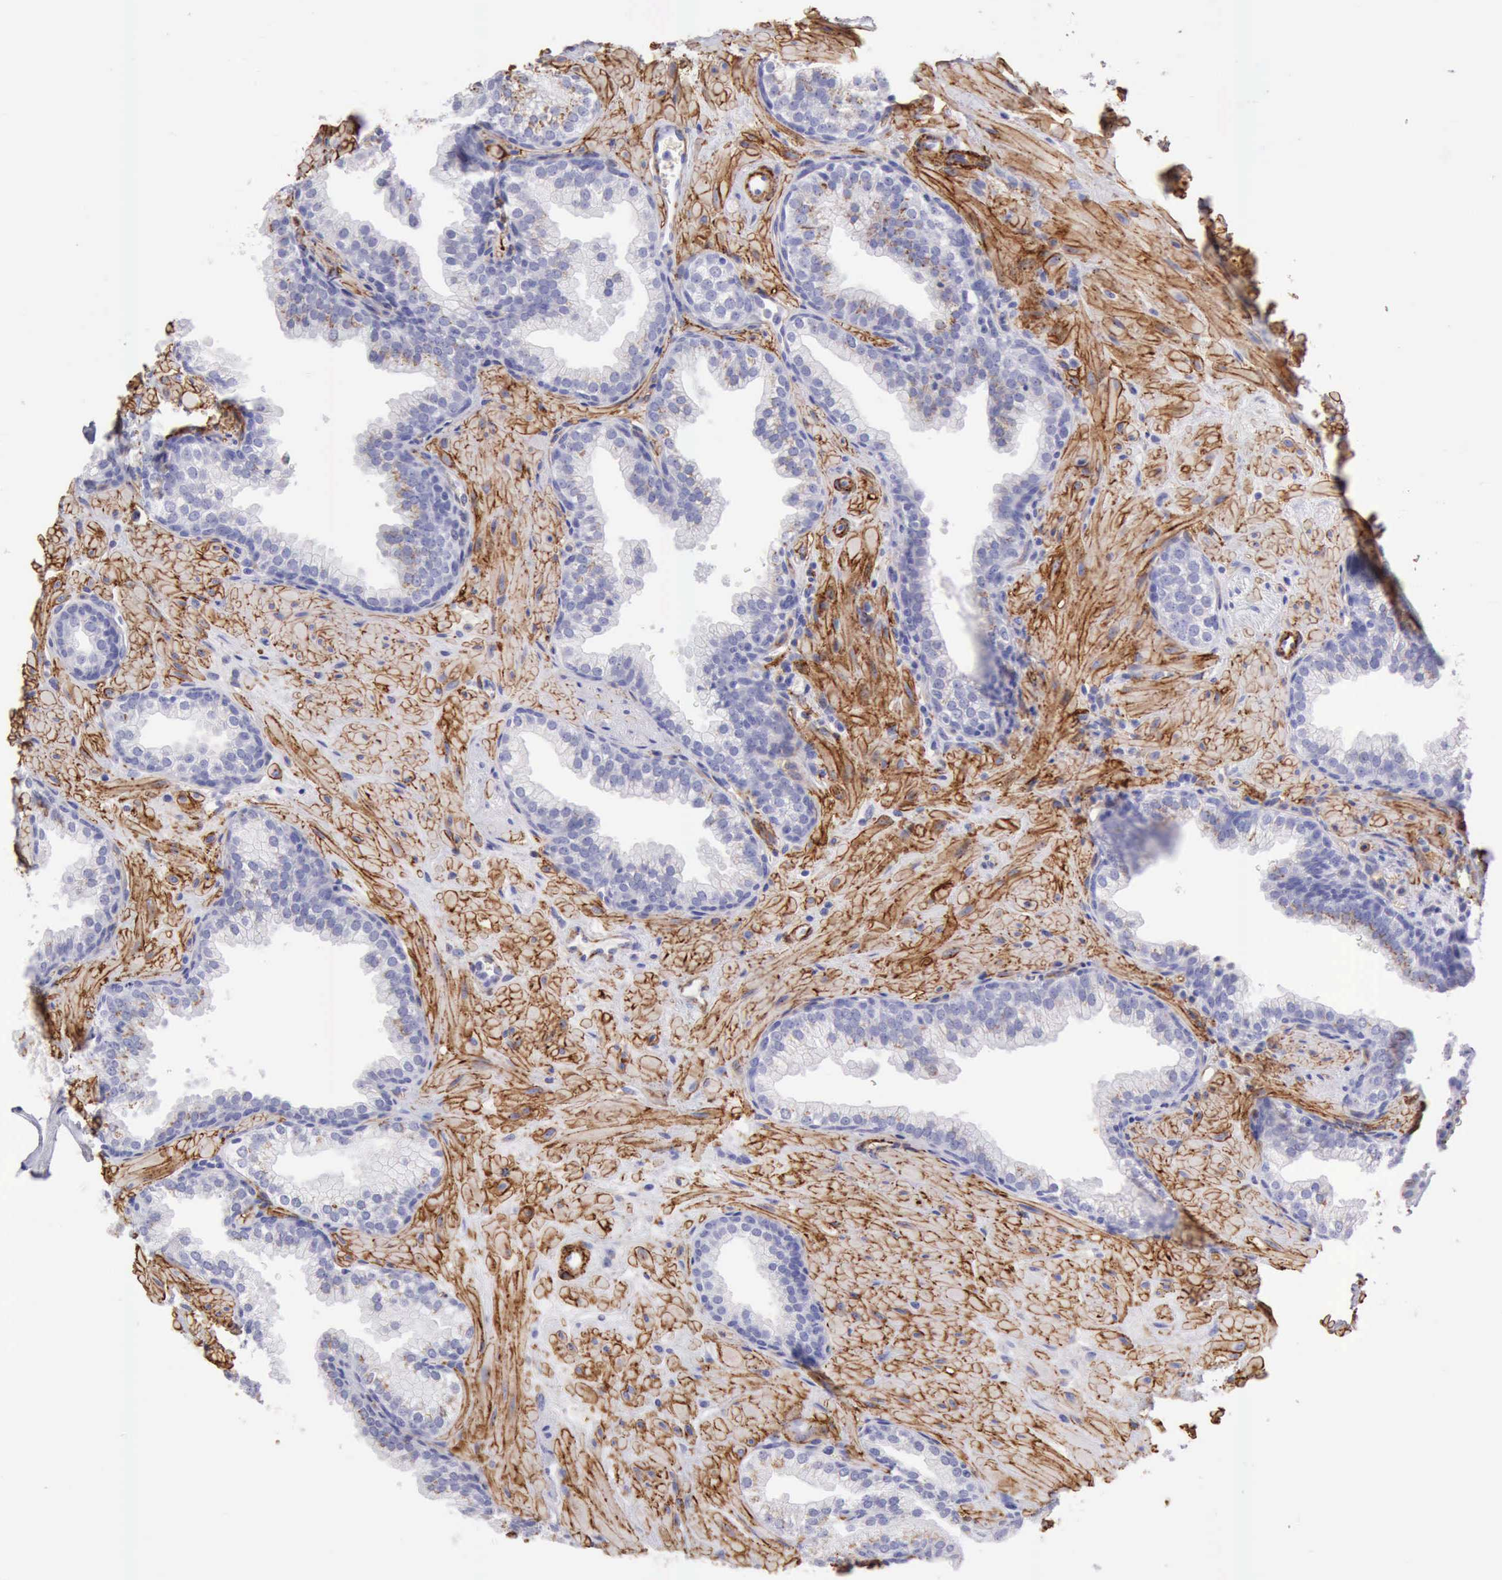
{"staining": {"intensity": "moderate", "quantity": "<25%", "location": "cytoplasmic/membranous"}, "tissue": "prostate", "cell_type": "Glandular cells", "image_type": "normal", "snomed": [{"axis": "morphology", "description": "Normal tissue, NOS"}, {"axis": "topography", "description": "Prostate"}], "caption": "Moderate cytoplasmic/membranous expression is present in about <25% of glandular cells in unremarkable prostate.", "gene": "AOC3", "patient": {"sex": "male", "age": 60}}